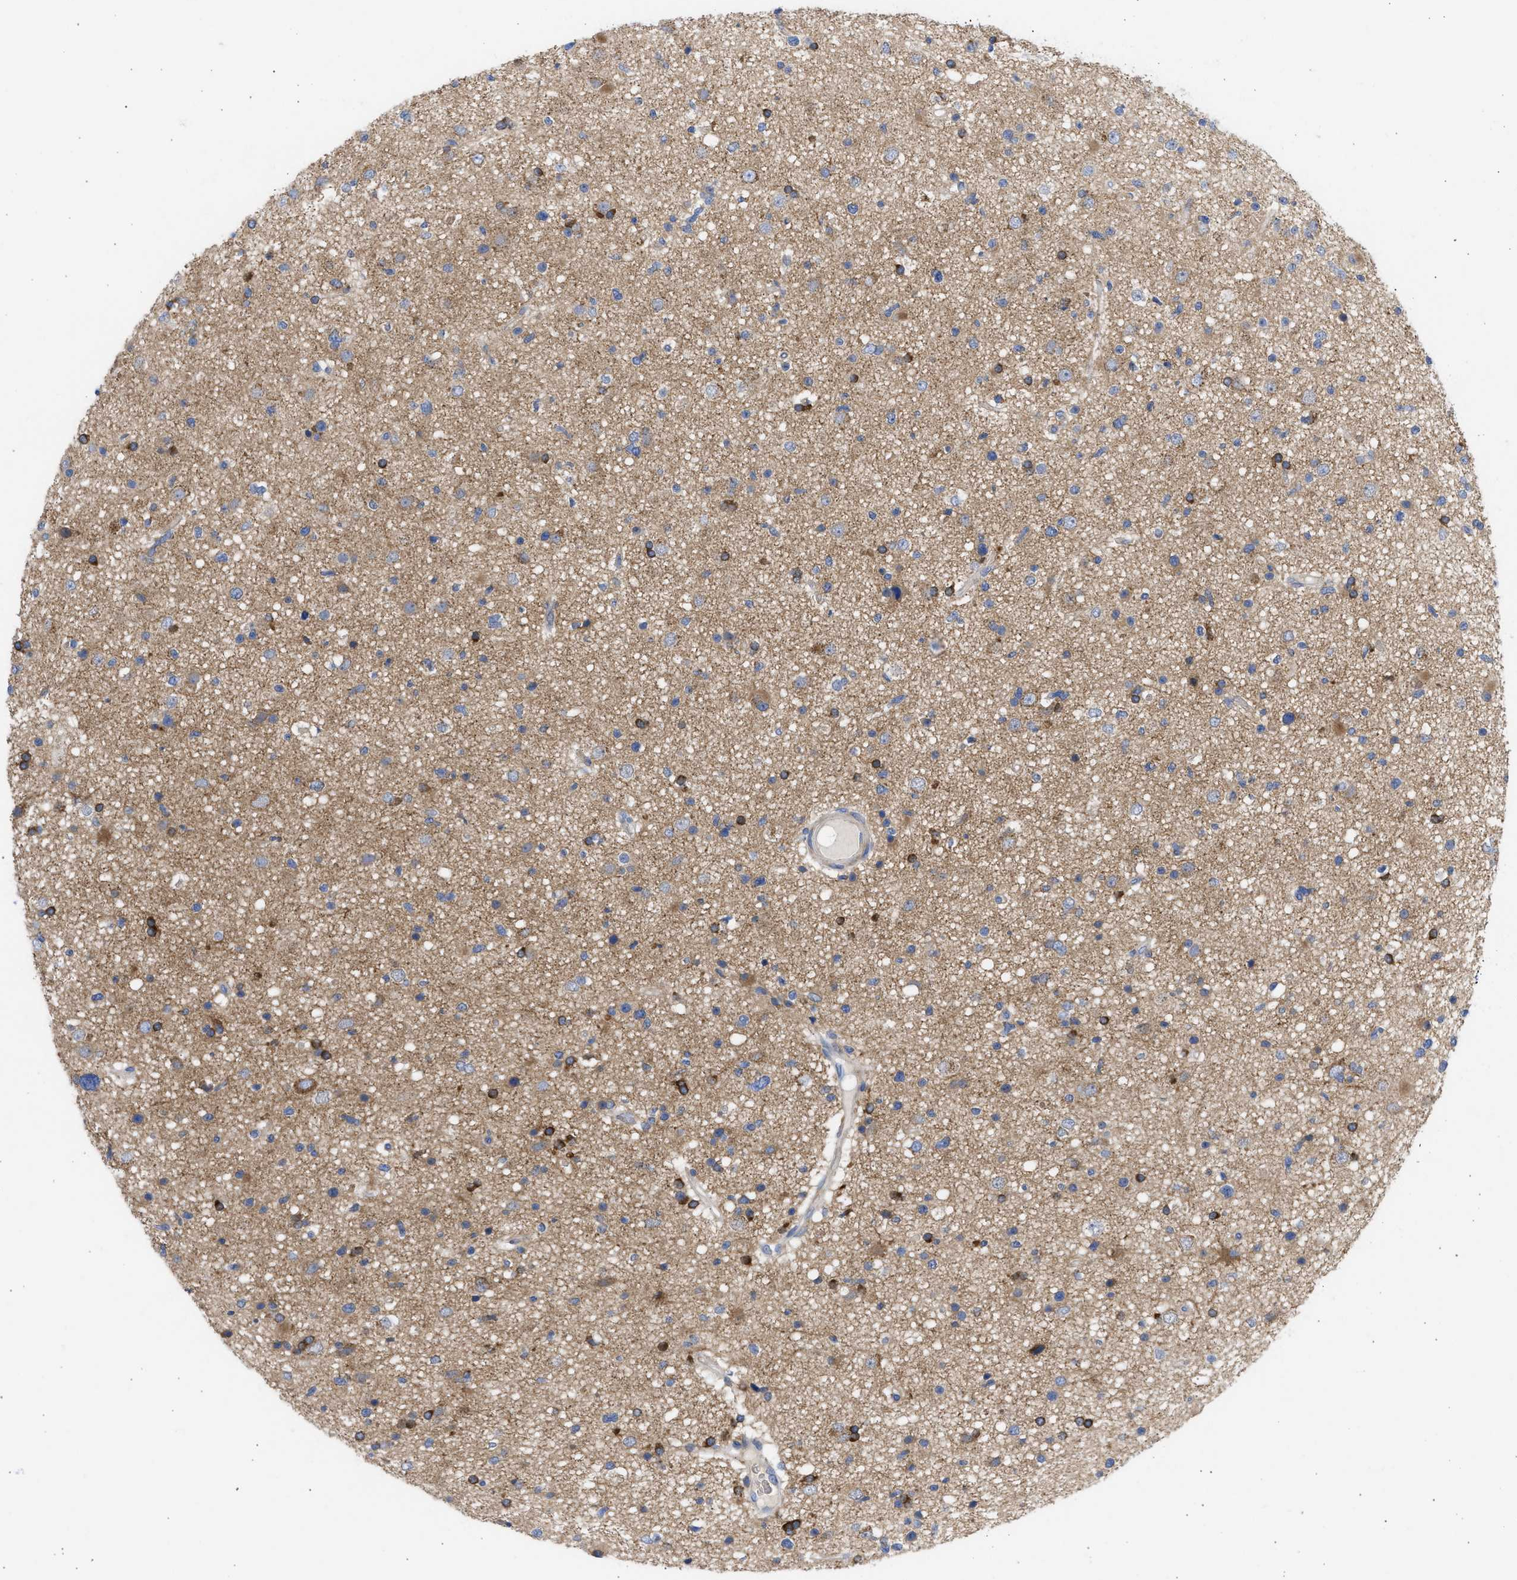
{"staining": {"intensity": "strong", "quantity": "<25%", "location": "cytoplasmic/membranous"}, "tissue": "glioma", "cell_type": "Tumor cells", "image_type": "cancer", "snomed": [{"axis": "morphology", "description": "Glioma, malignant, High grade"}, {"axis": "topography", "description": "Brain"}], "caption": "Immunohistochemical staining of glioma demonstrates strong cytoplasmic/membranous protein staining in about <25% of tumor cells.", "gene": "BTG3", "patient": {"sex": "male", "age": 33}}